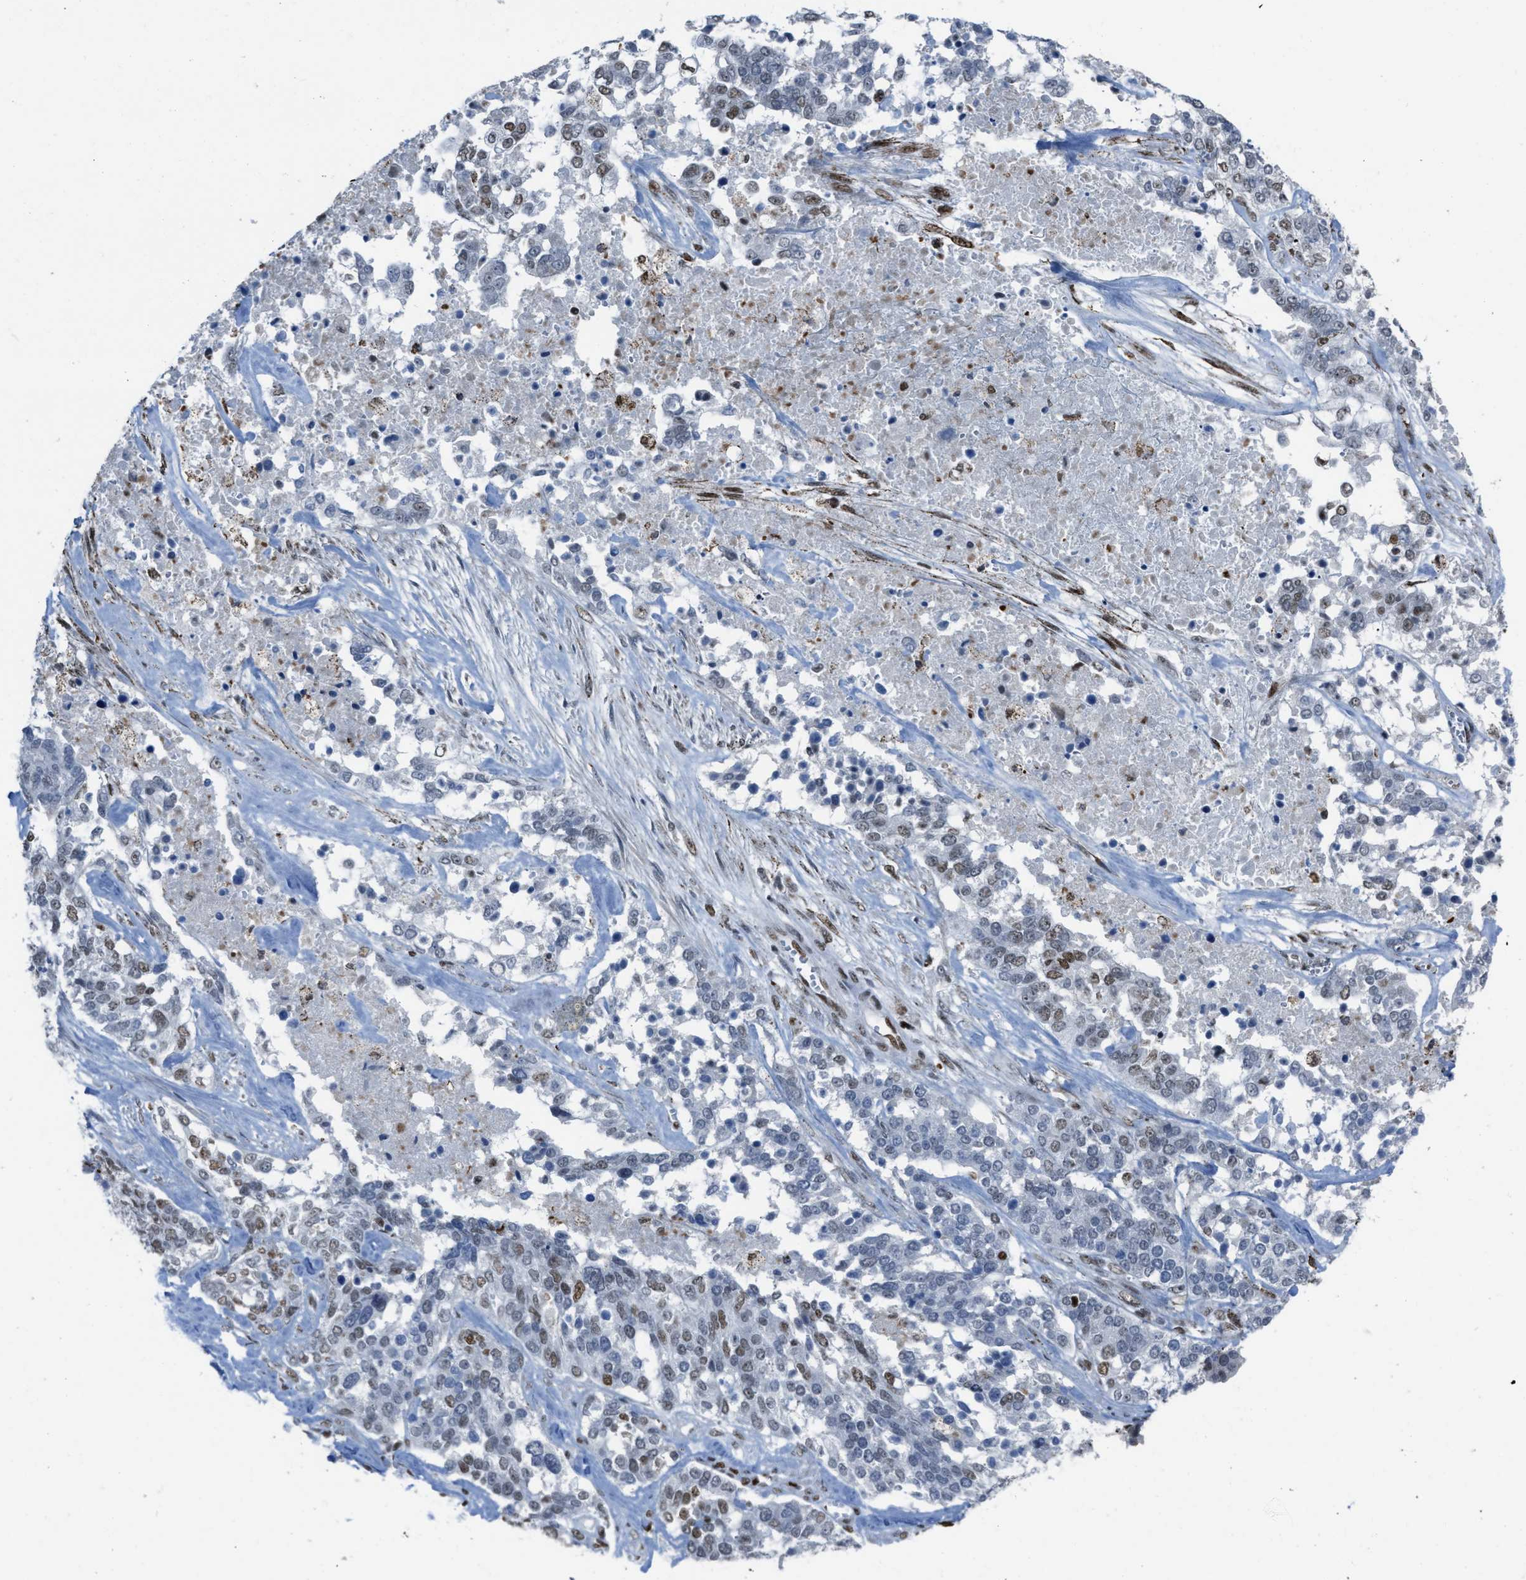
{"staining": {"intensity": "moderate", "quantity": "<25%", "location": "nuclear"}, "tissue": "ovarian cancer", "cell_type": "Tumor cells", "image_type": "cancer", "snomed": [{"axis": "morphology", "description": "Cystadenocarcinoma, serous, NOS"}, {"axis": "topography", "description": "Ovary"}], "caption": "Tumor cells reveal low levels of moderate nuclear expression in about <25% of cells in human serous cystadenocarcinoma (ovarian).", "gene": "SLFN5", "patient": {"sex": "female", "age": 44}}